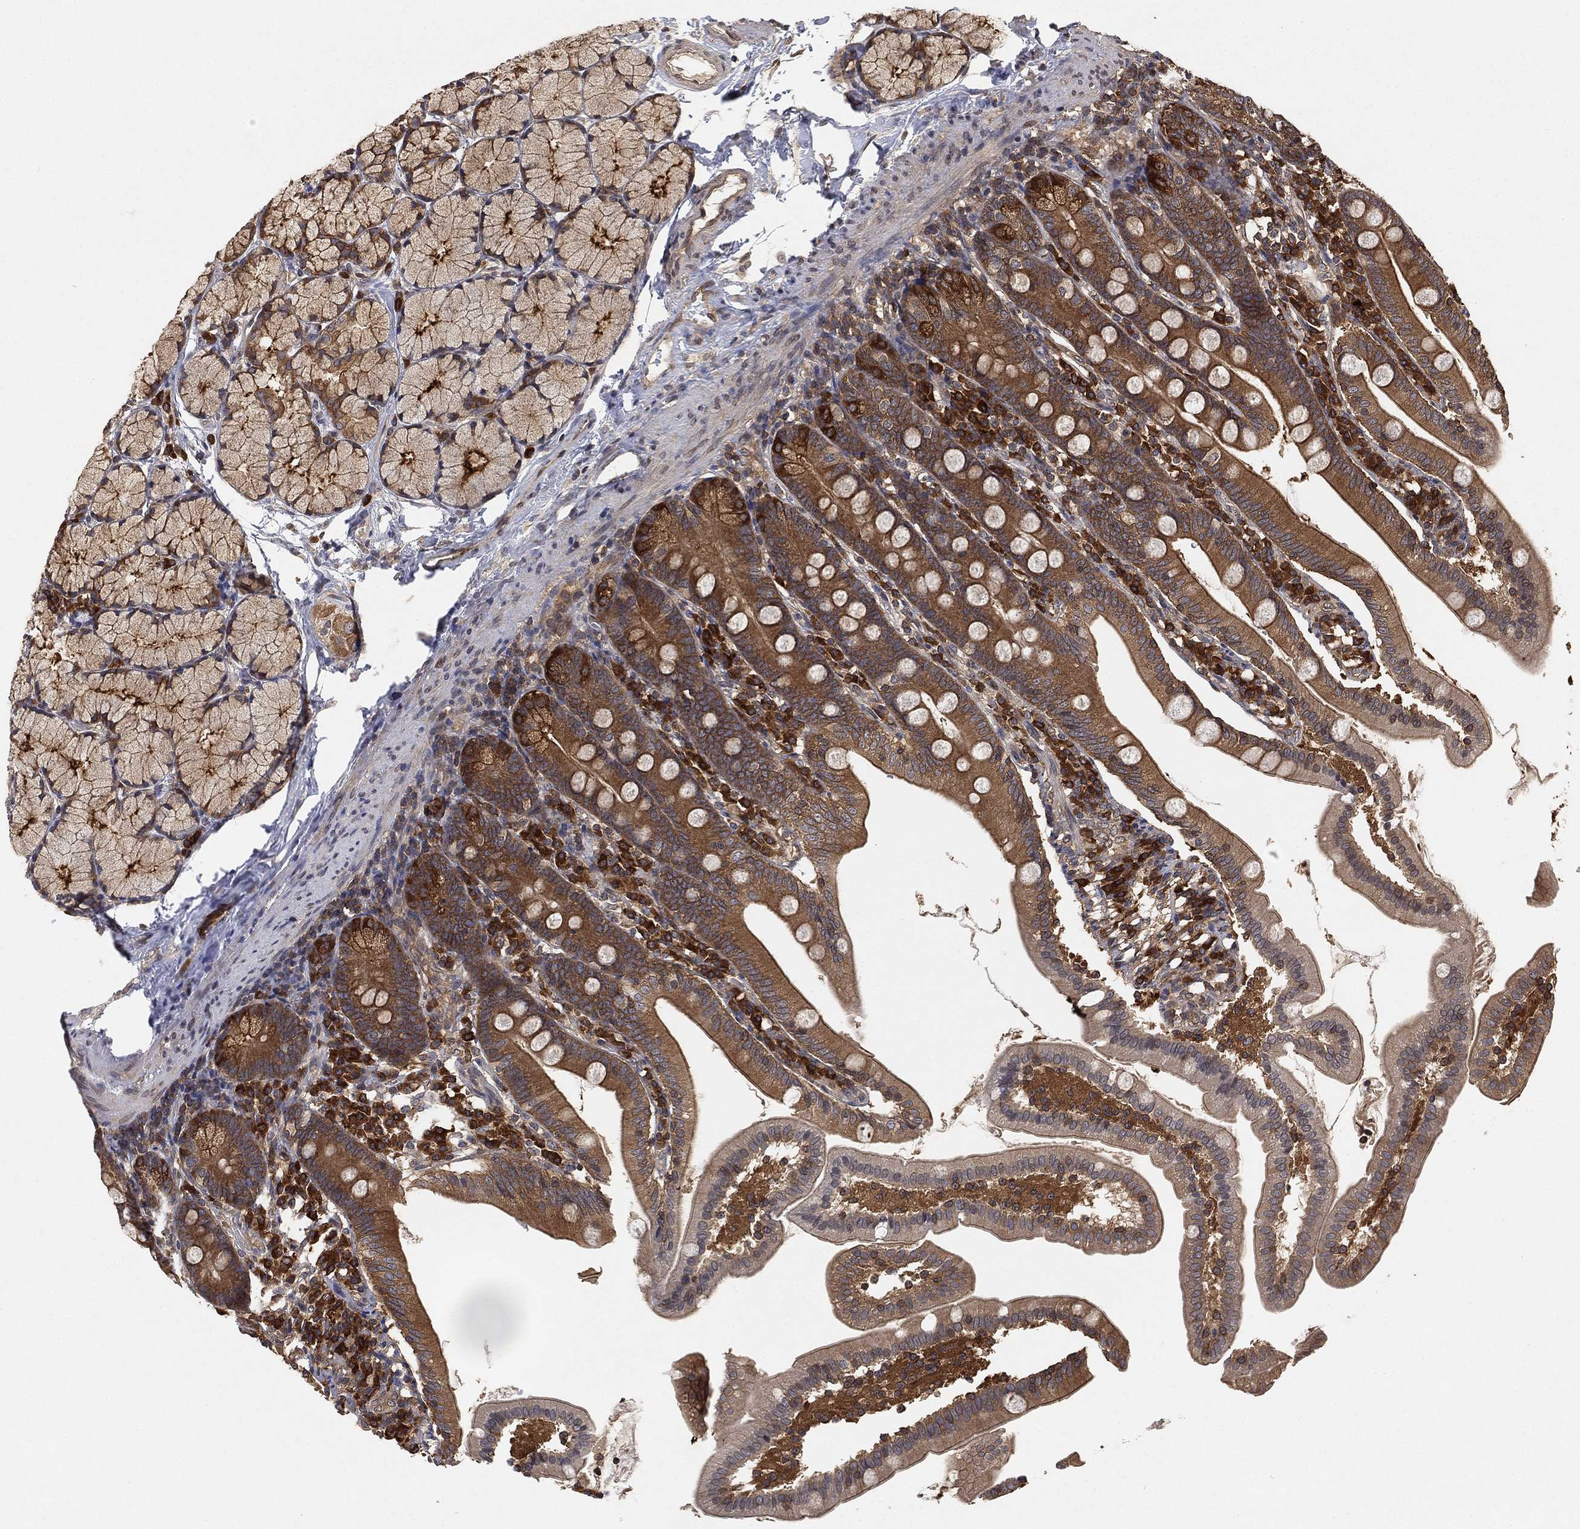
{"staining": {"intensity": "strong", "quantity": "25%-75%", "location": "cytoplasmic/membranous"}, "tissue": "duodenum", "cell_type": "Glandular cells", "image_type": "normal", "snomed": [{"axis": "morphology", "description": "Normal tissue, NOS"}, {"axis": "topography", "description": "Duodenum"}], "caption": "Approximately 25%-75% of glandular cells in benign human duodenum display strong cytoplasmic/membranous protein expression as visualized by brown immunohistochemical staining.", "gene": "UBA5", "patient": {"sex": "female", "age": 67}}